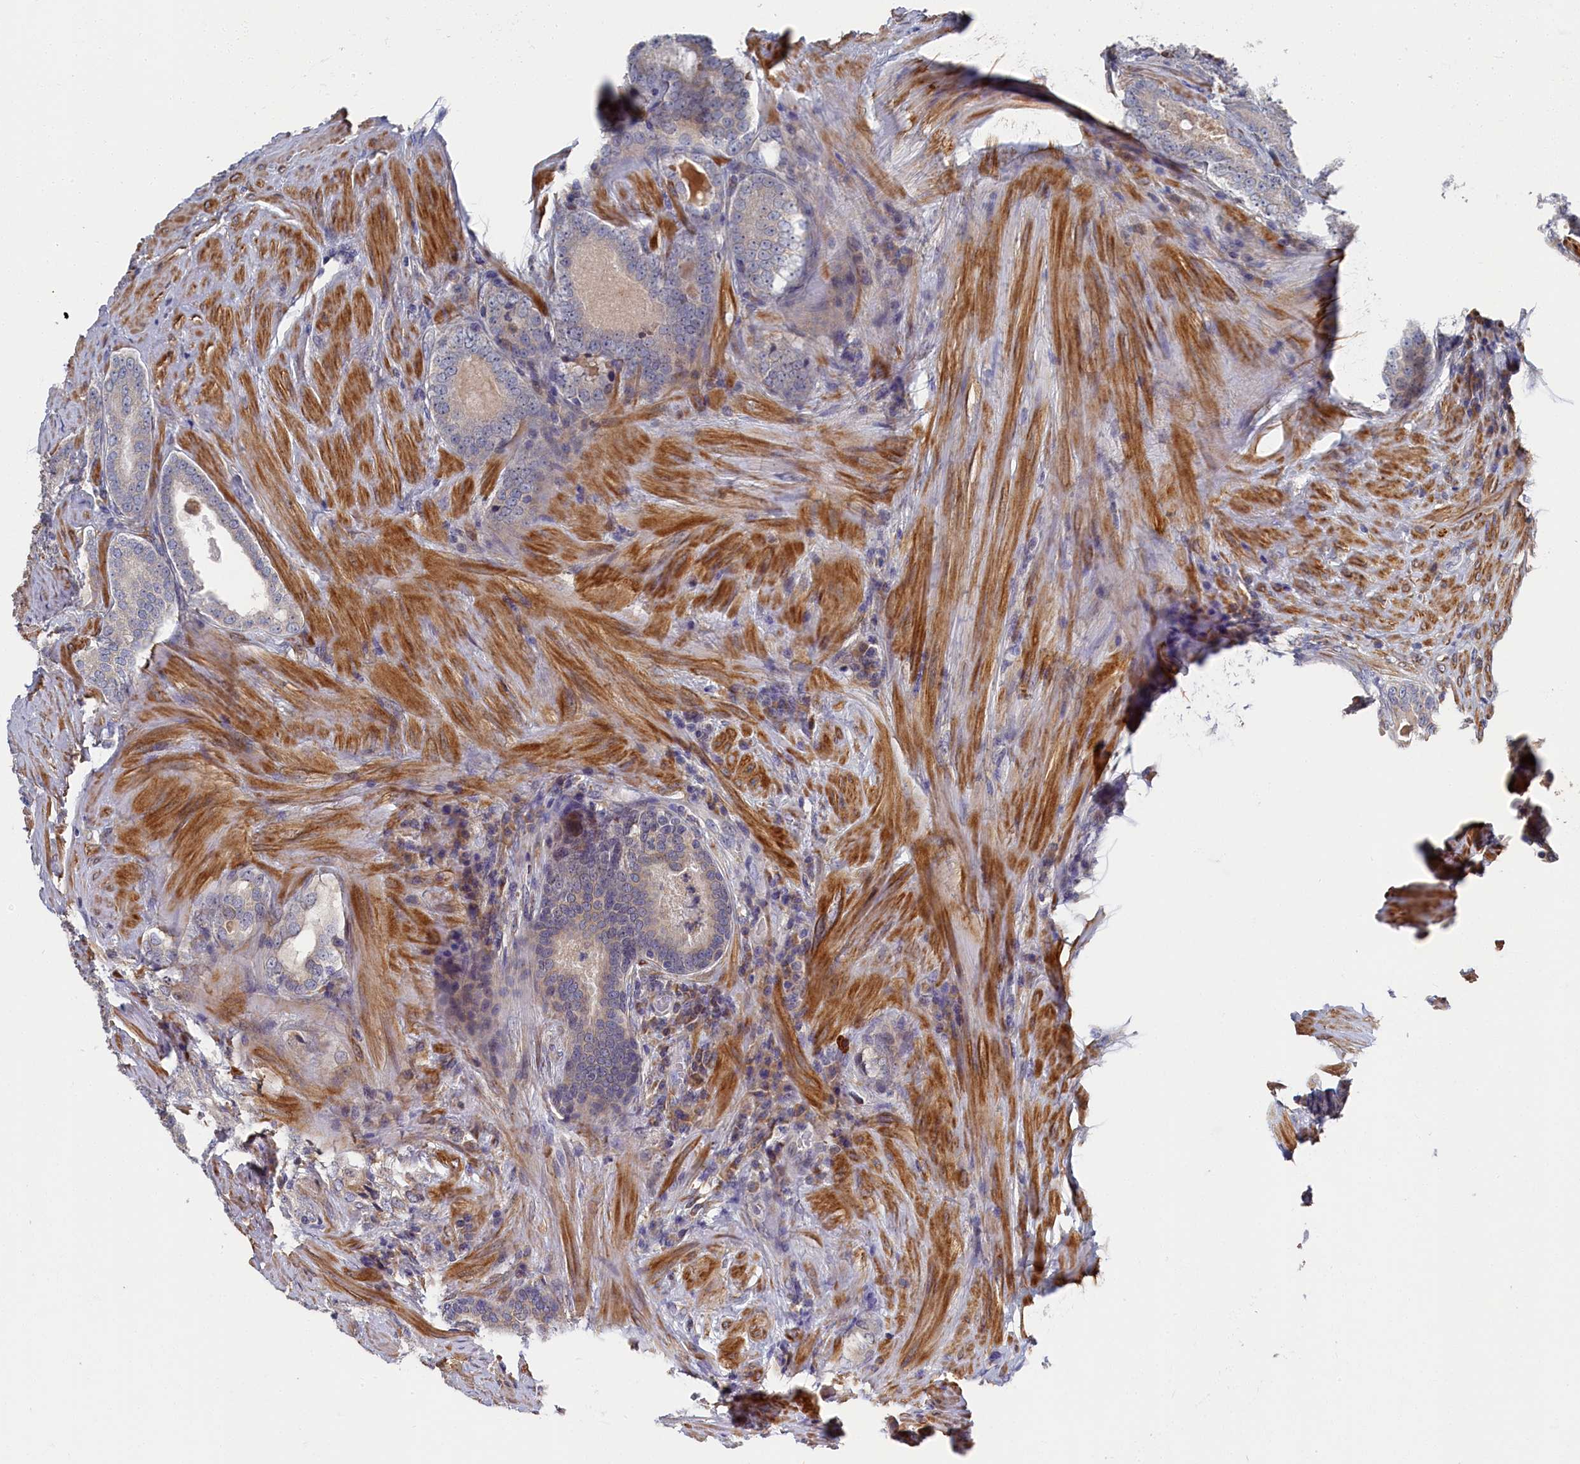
{"staining": {"intensity": "negative", "quantity": "none", "location": "none"}, "tissue": "prostate cancer", "cell_type": "Tumor cells", "image_type": "cancer", "snomed": [{"axis": "morphology", "description": "Adenocarcinoma, Low grade"}, {"axis": "topography", "description": "Prostate"}], "caption": "The image reveals no significant positivity in tumor cells of prostate cancer (adenocarcinoma (low-grade)).", "gene": "CYB5D2", "patient": {"sex": "male", "age": 68}}